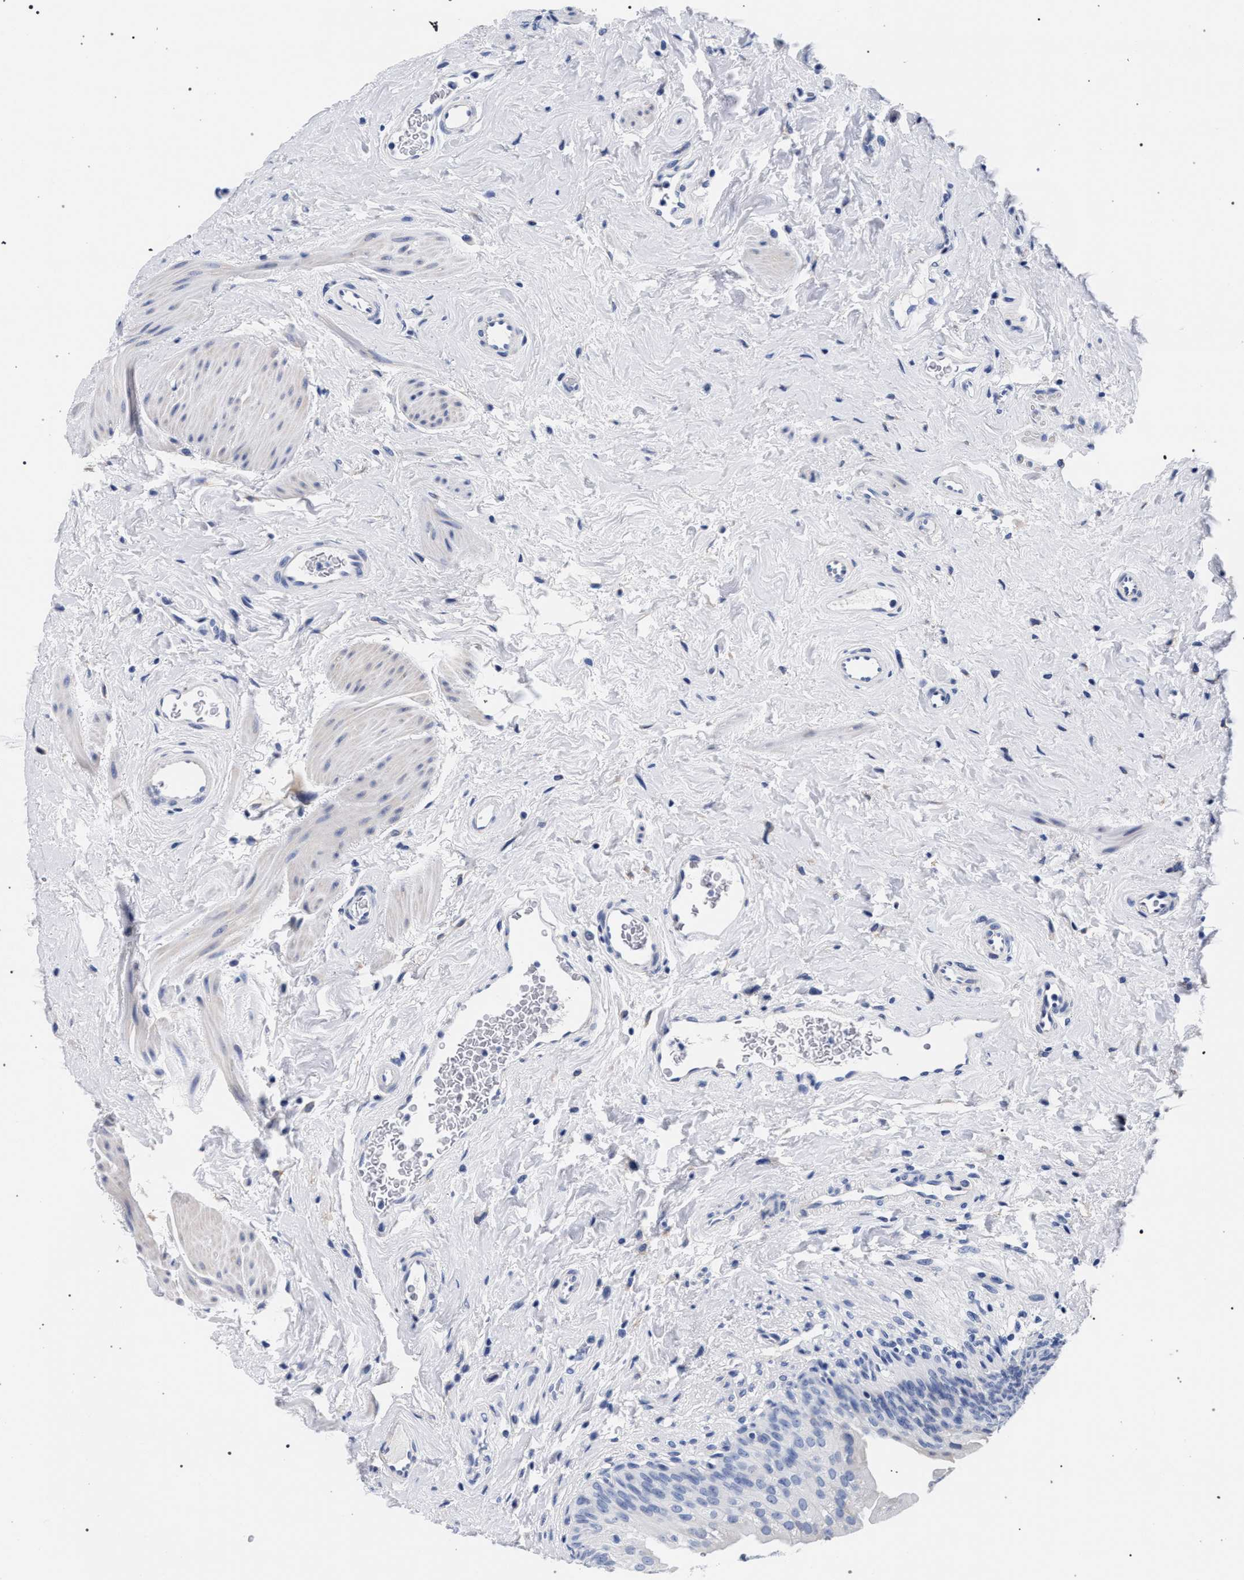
{"staining": {"intensity": "negative", "quantity": "none", "location": "none"}, "tissue": "urinary bladder", "cell_type": "Urothelial cells", "image_type": "normal", "snomed": [{"axis": "morphology", "description": "Normal tissue, NOS"}, {"axis": "topography", "description": "Urinary bladder"}], "caption": "The micrograph reveals no staining of urothelial cells in unremarkable urinary bladder. The staining was performed using DAB (3,3'-diaminobenzidine) to visualize the protein expression in brown, while the nuclei were stained in blue with hematoxylin (Magnification: 20x).", "gene": "AKAP4", "patient": {"sex": "female", "age": 79}}